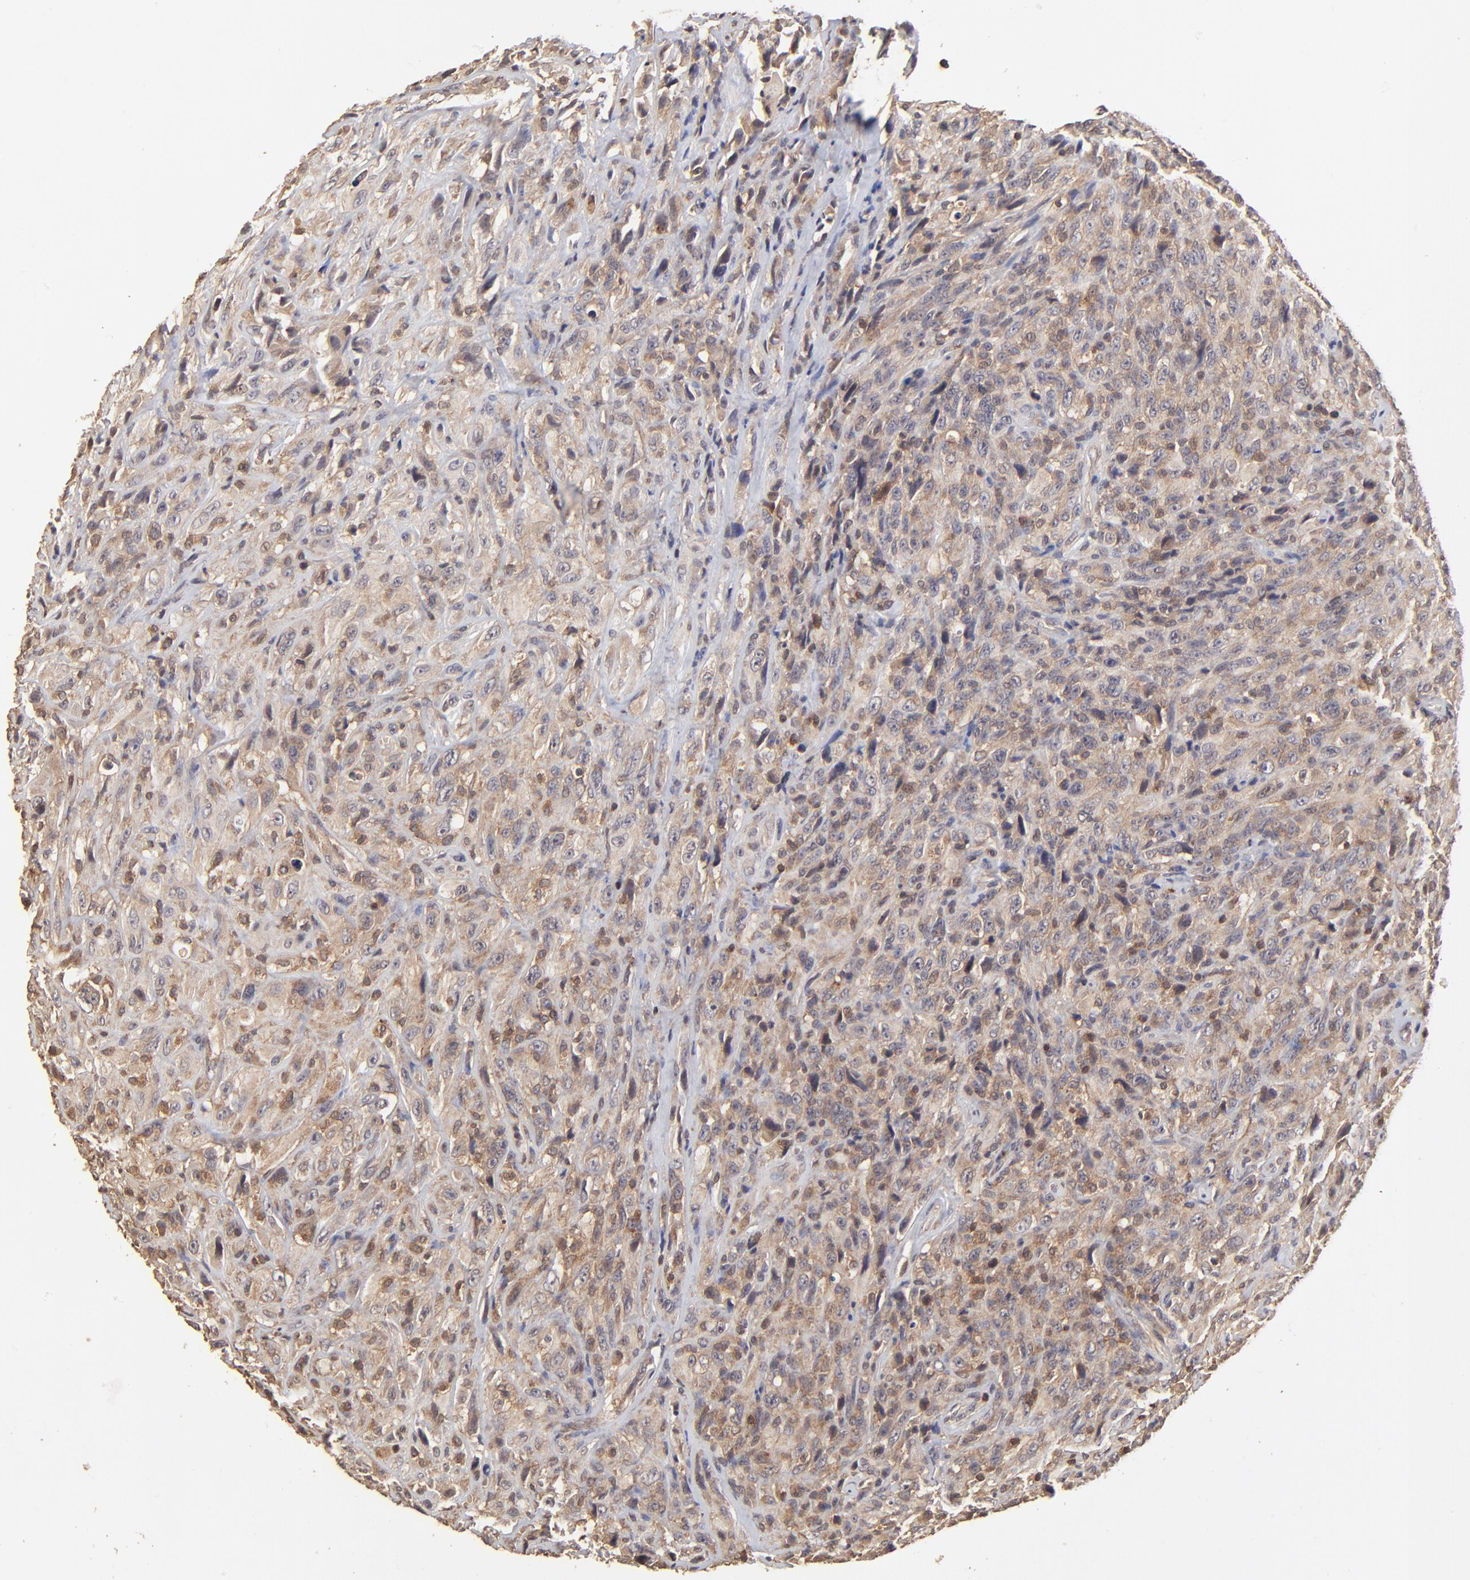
{"staining": {"intensity": "moderate", "quantity": "25%-75%", "location": "cytoplasmic/membranous"}, "tissue": "glioma", "cell_type": "Tumor cells", "image_type": "cancer", "snomed": [{"axis": "morphology", "description": "Glioma, malignant, High grade"}, {"axis": "topography", "description": "Brain"}], "caption": "Malignant glioma (high-grade) stained with a protein marker displays moderate staining in tumor cells.", "gene": "STON2", "patient": {"sex": "male", "age": 48}}